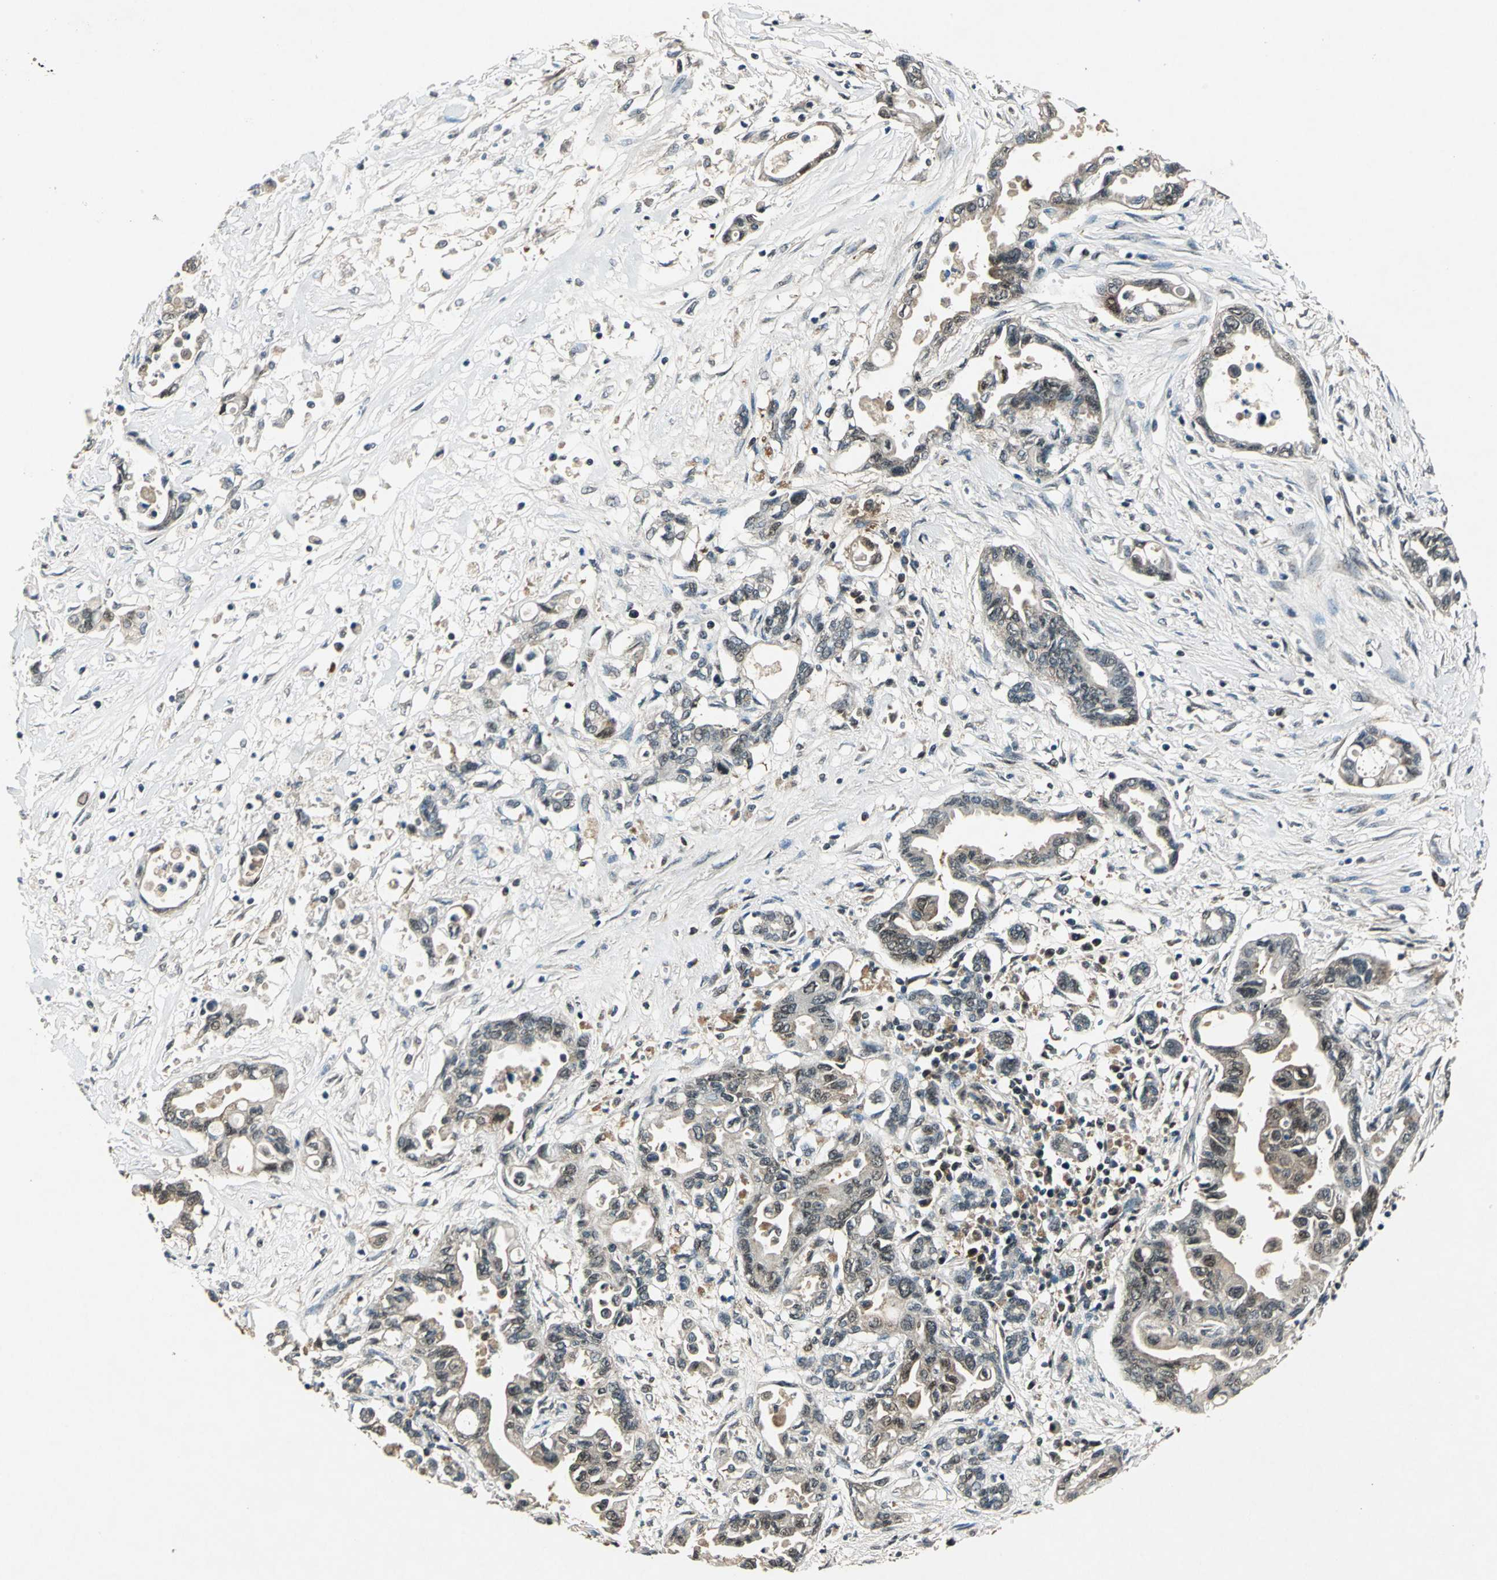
{"staining": {"intensity": "weak", "quantity": "25%-75%", "location": "cytoplasmic/membranous,nuclear"}, "tissue": "pancreatic cancer", "cell_type": "Tumor cells", "image_type": "cancer", "snomed": [{"axis": "morphology", "description": "Adenocarcinoma, NOS"}, {"axis": "topography", "description": "Pancreas"}], "caption": "Pancreatic adenocarcinoma tissue shows weak cytoplasmic/membranous and nuclear expression in approximately 25%-75% of tumor cells Immunohistochemistry (ihc) stains the protein of interest in brown and the nuclei are stained blue.", "gene": "AHSA1", "patient": {"sex": "female", "age": 57}}